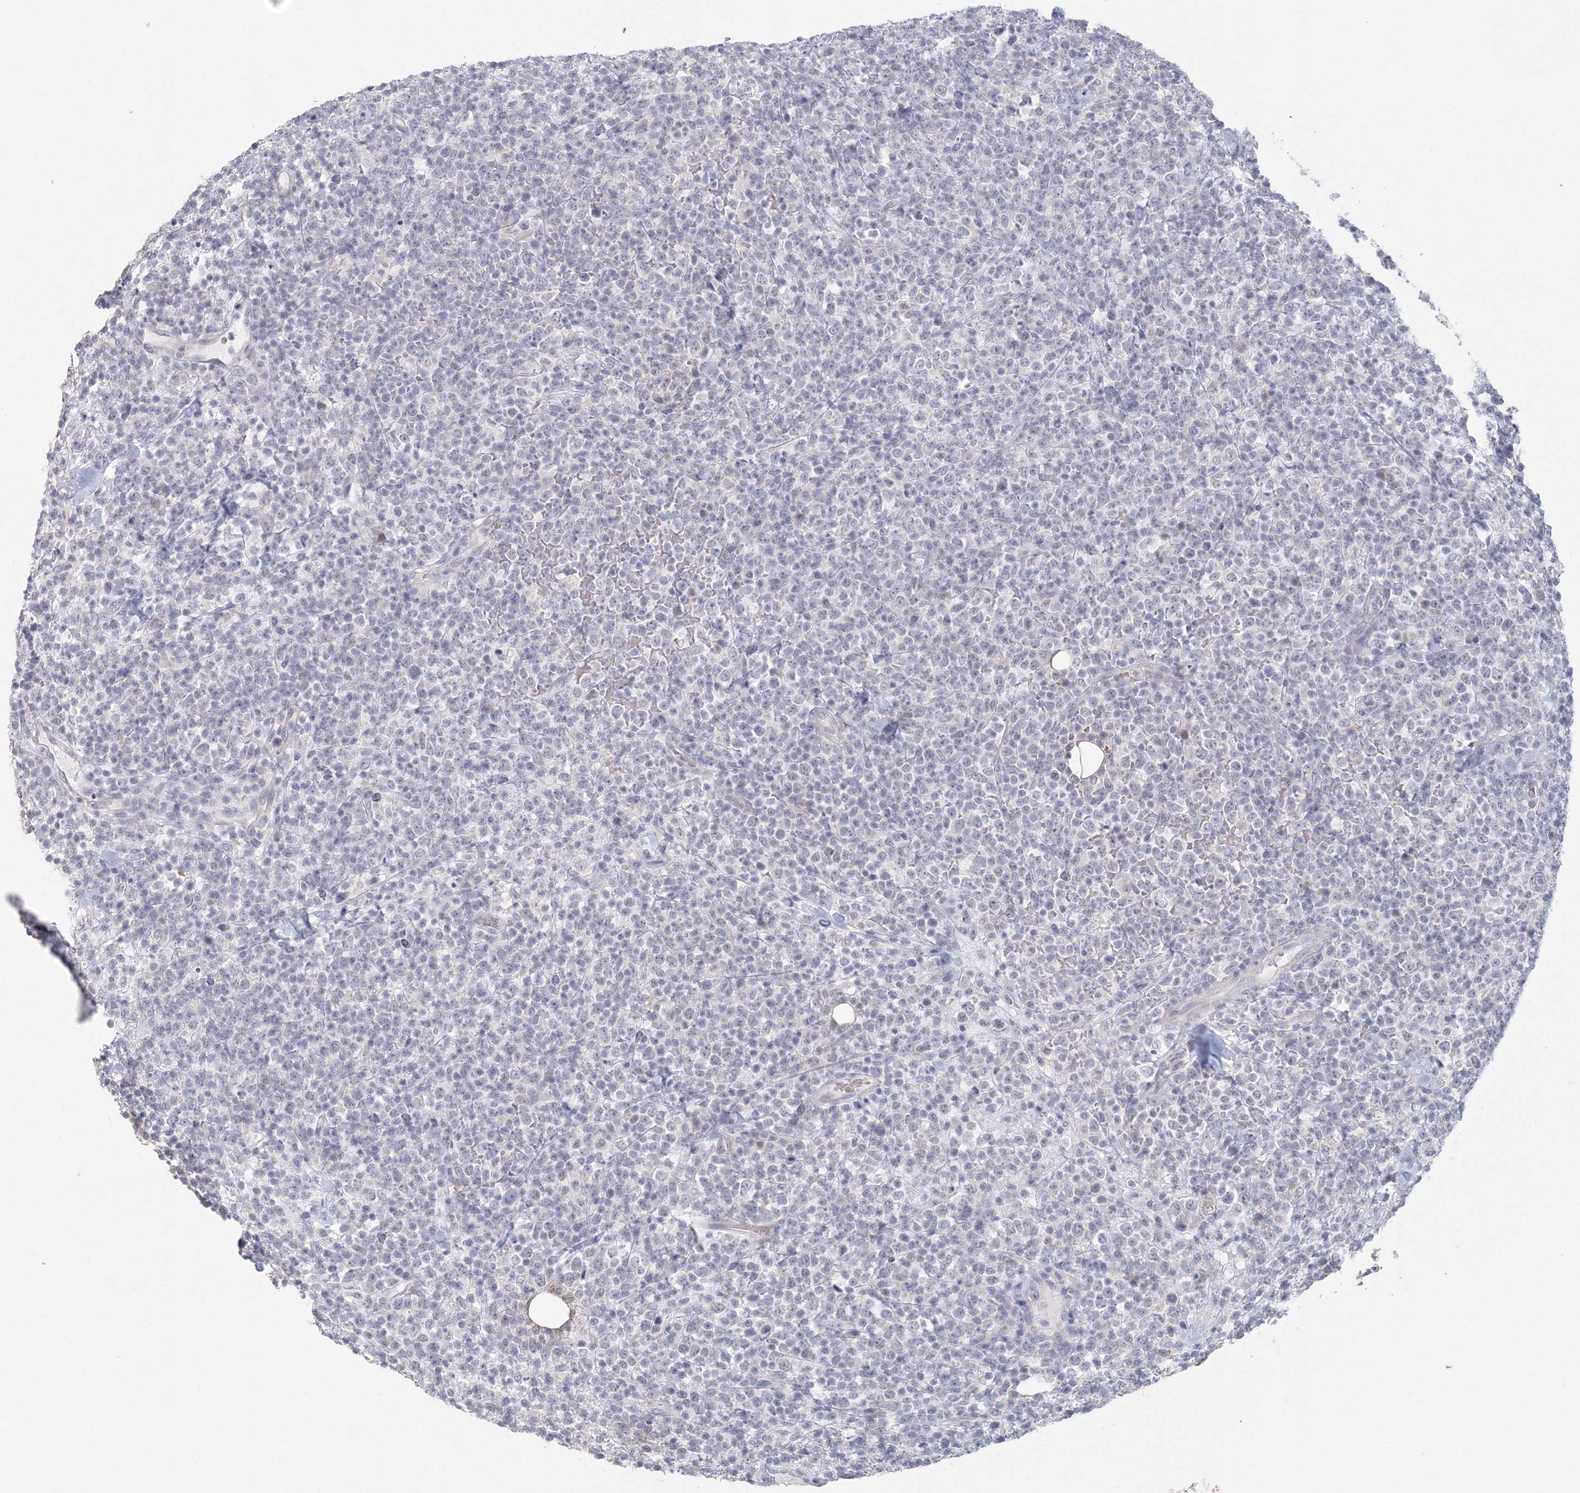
{"staining": {"intensity": "negative", "quantity": "none", "location": "none"}, "tissue": "lymphoma", "cell_type": "Tumor cells", "image_type": "cancer", "snomed": [{"axis": "morphology", "description": "Malignant lymphoma, non-Hodgkin's type, High grade"}, {"axis": "topography", "description": "Colon"}], "caption": "DAB immunohistochemical staining of human lymphoma exhibits no significant expression in tumor cells.", "gene": "TACC2", "patient": {"sex": "female", "age": 53}}